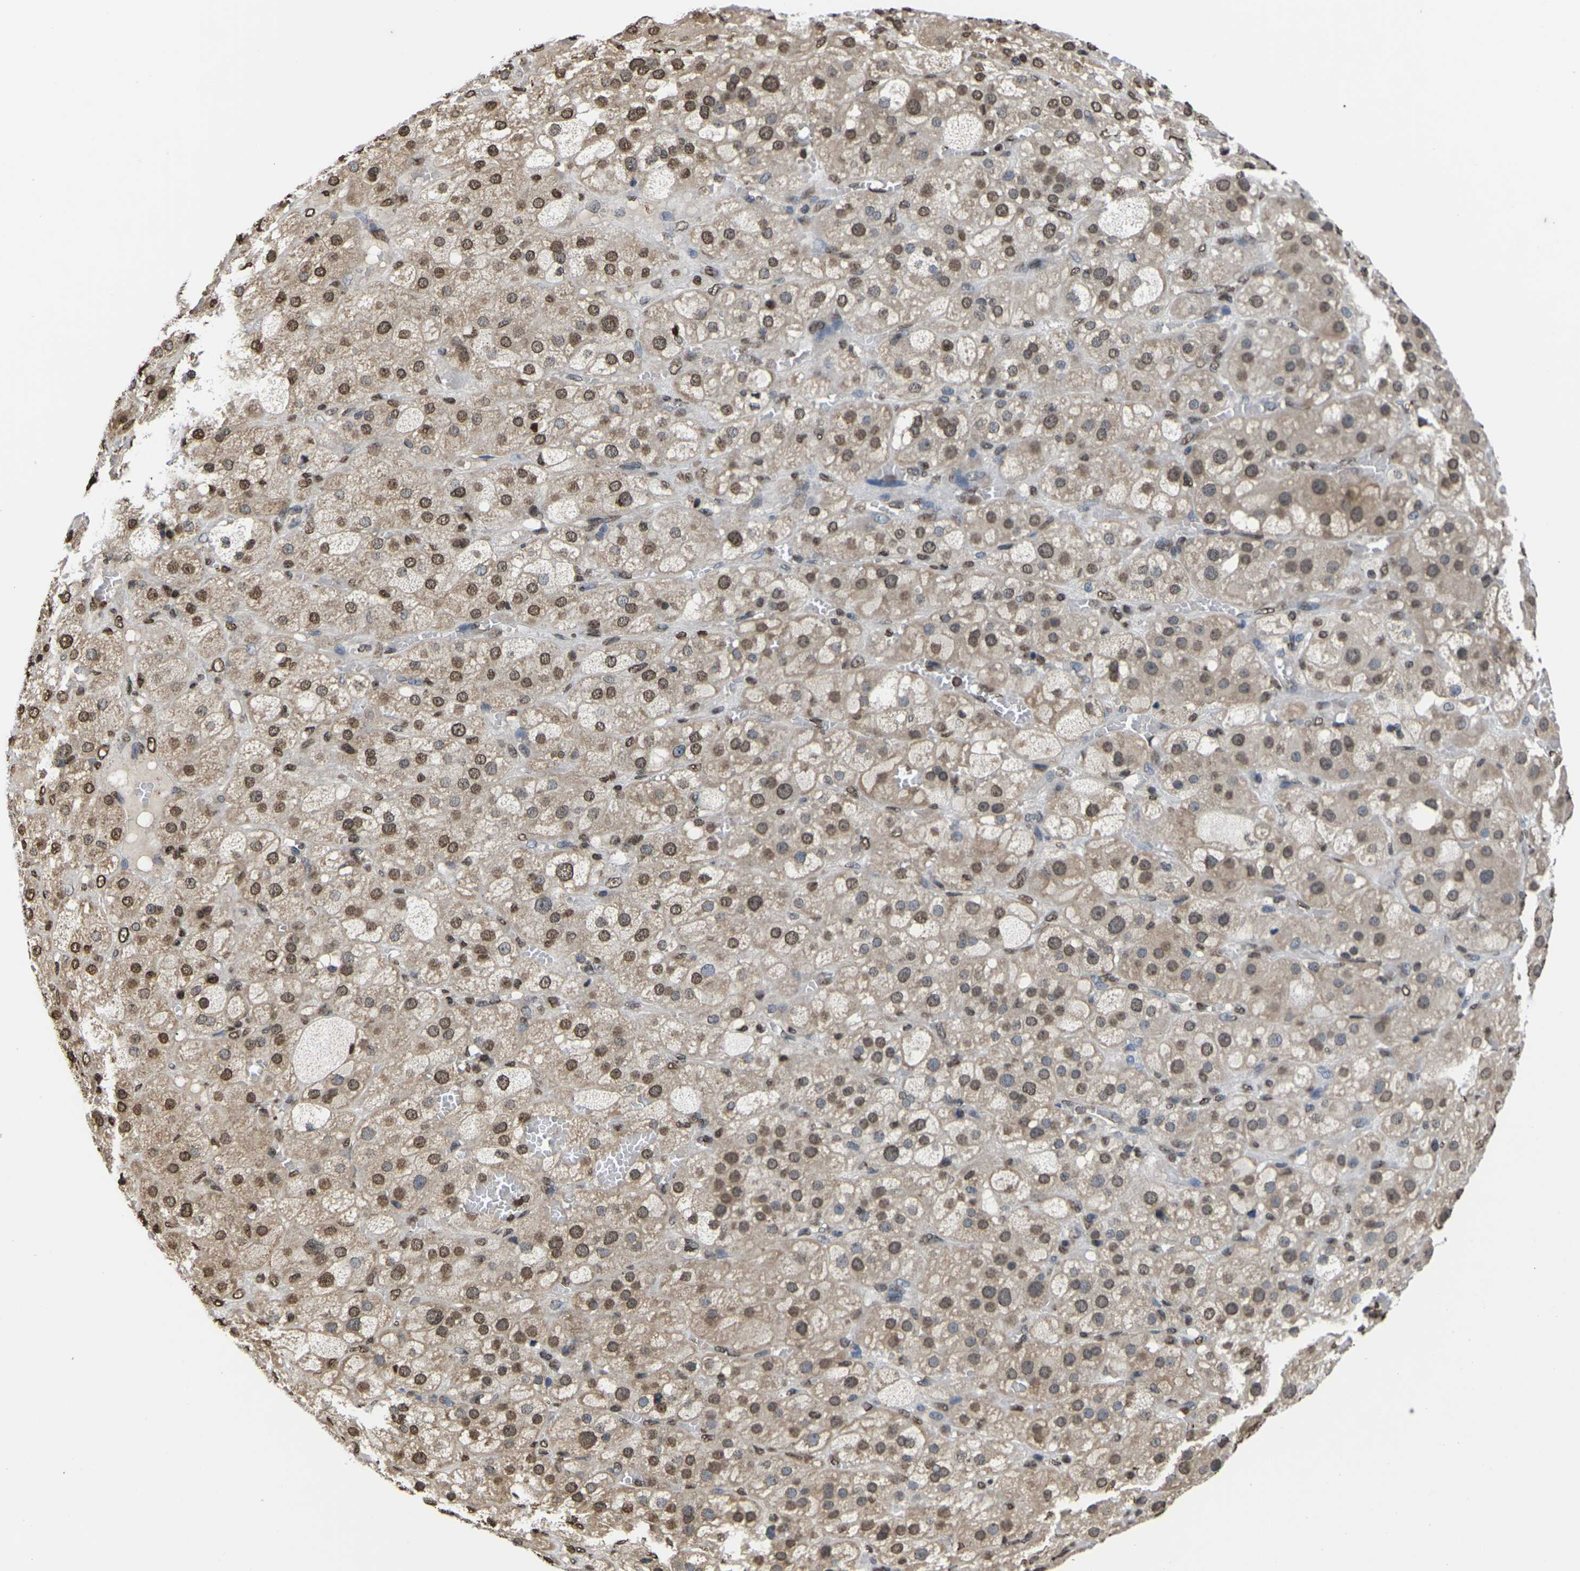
{"staining": {"intensity": "moderate", "quantity": ">75%", "location": "nuclear"}, "tissue": "adrenal gland", "cell_type": "Glandular cells", "image_type": "normal", "snomed": [{"axis": "morphology", "description": "Normal tissue, NOS"}, {"axis": "topography", "description": "Adrenal gland"}], "caption": "A brown stain labels moderate nuclear staining of a protein in glandular cells of unremarkable adrenal gland.", "gene": "EMSY", "patient": {"sex": "female", "age": 47}}